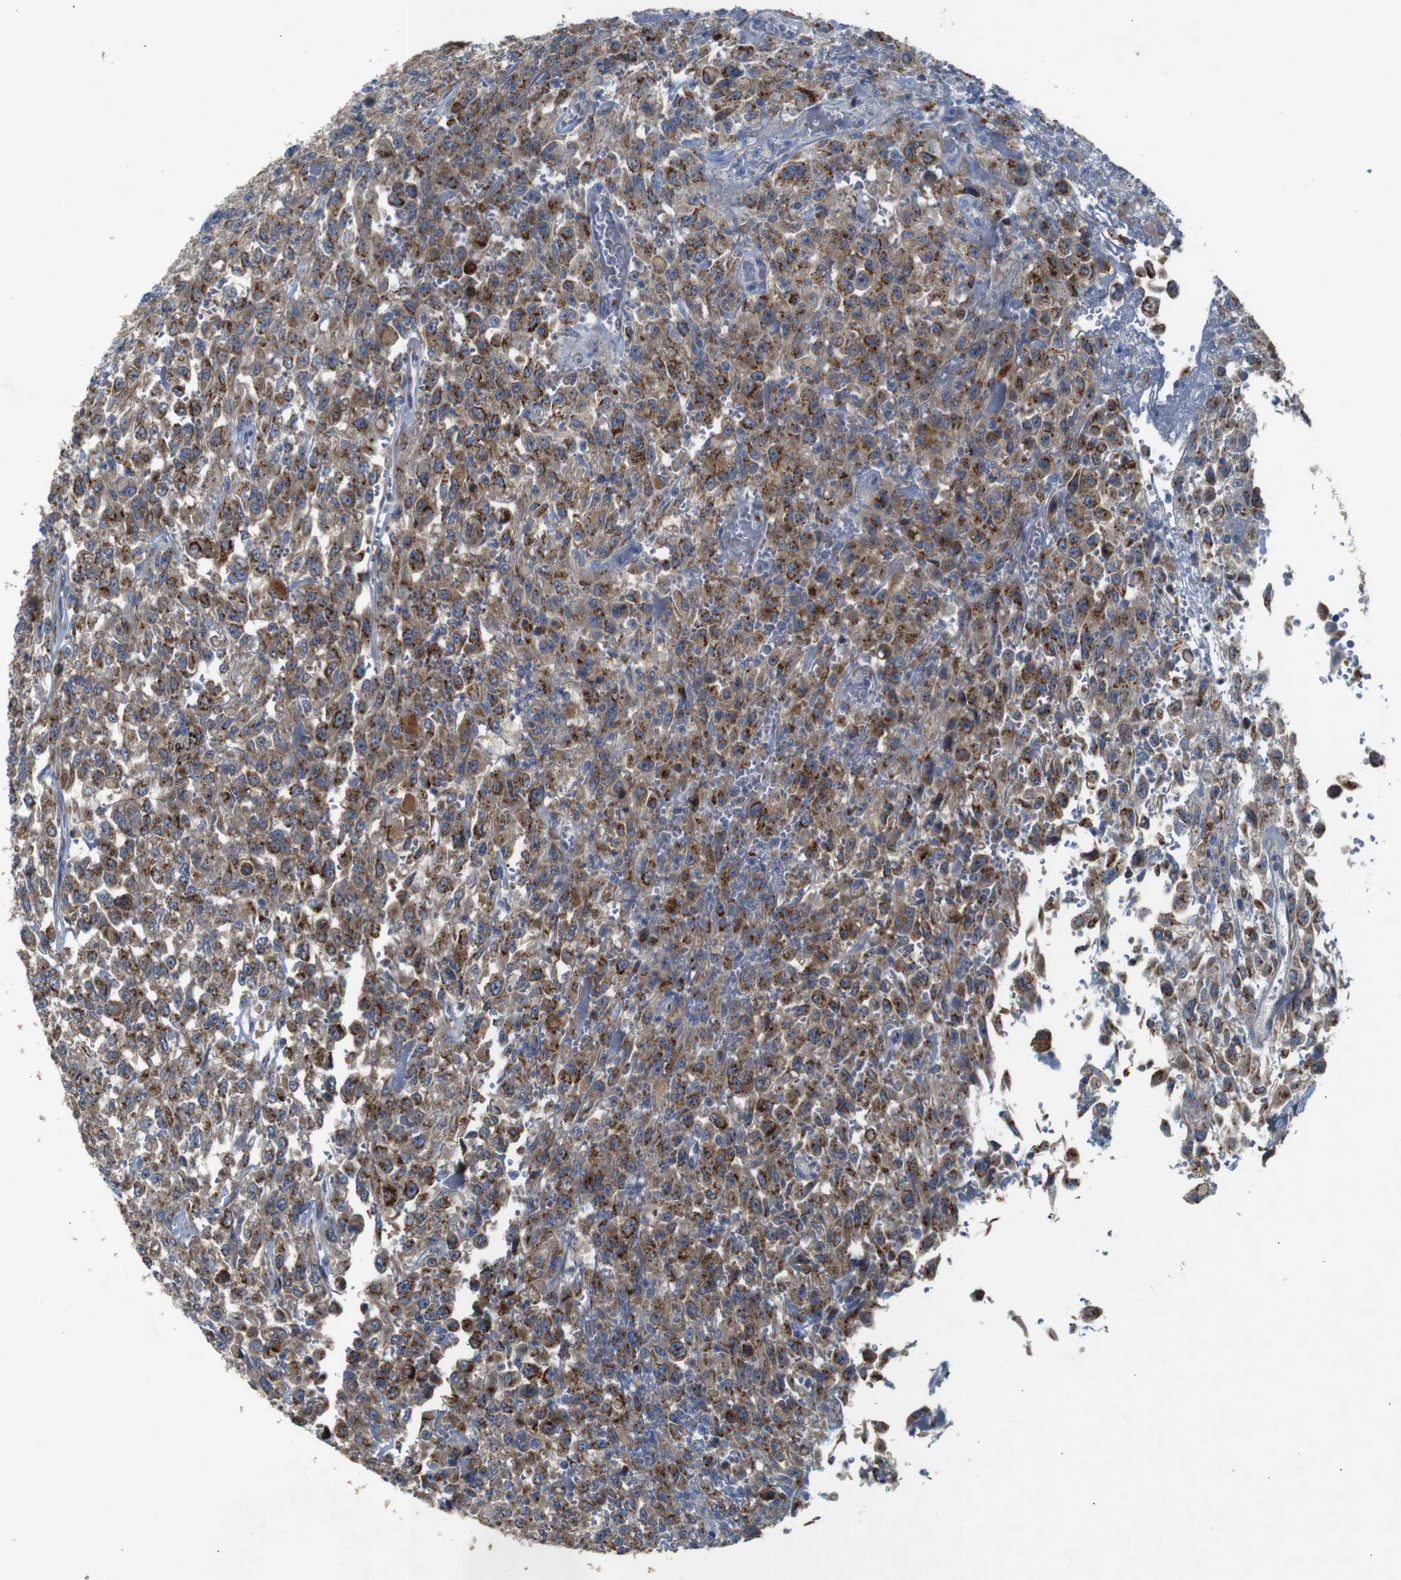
{"staining": {"intensity": "moderate", "quantity": ">75%", "location": "cytoplasmic/membranous"}, "tissue": "urothelial cancer", "cell_type": "Tumor cells", "image_type": "cancer", "snomed": [{"axis": "morphology", "description": "Urothelial carcinoma, High grade"}, {"axis": "topography", "description": "Urinary bladder"}], "caption": "Immunohistochemical staining of human high-grade urothelial carcinoma demonstrates medium levels of moderate cytoplasmic/membranous expression in about >75% of tumor cells.", "gene": "CHST10", "patient": {"sex": "male", "age": 46}}